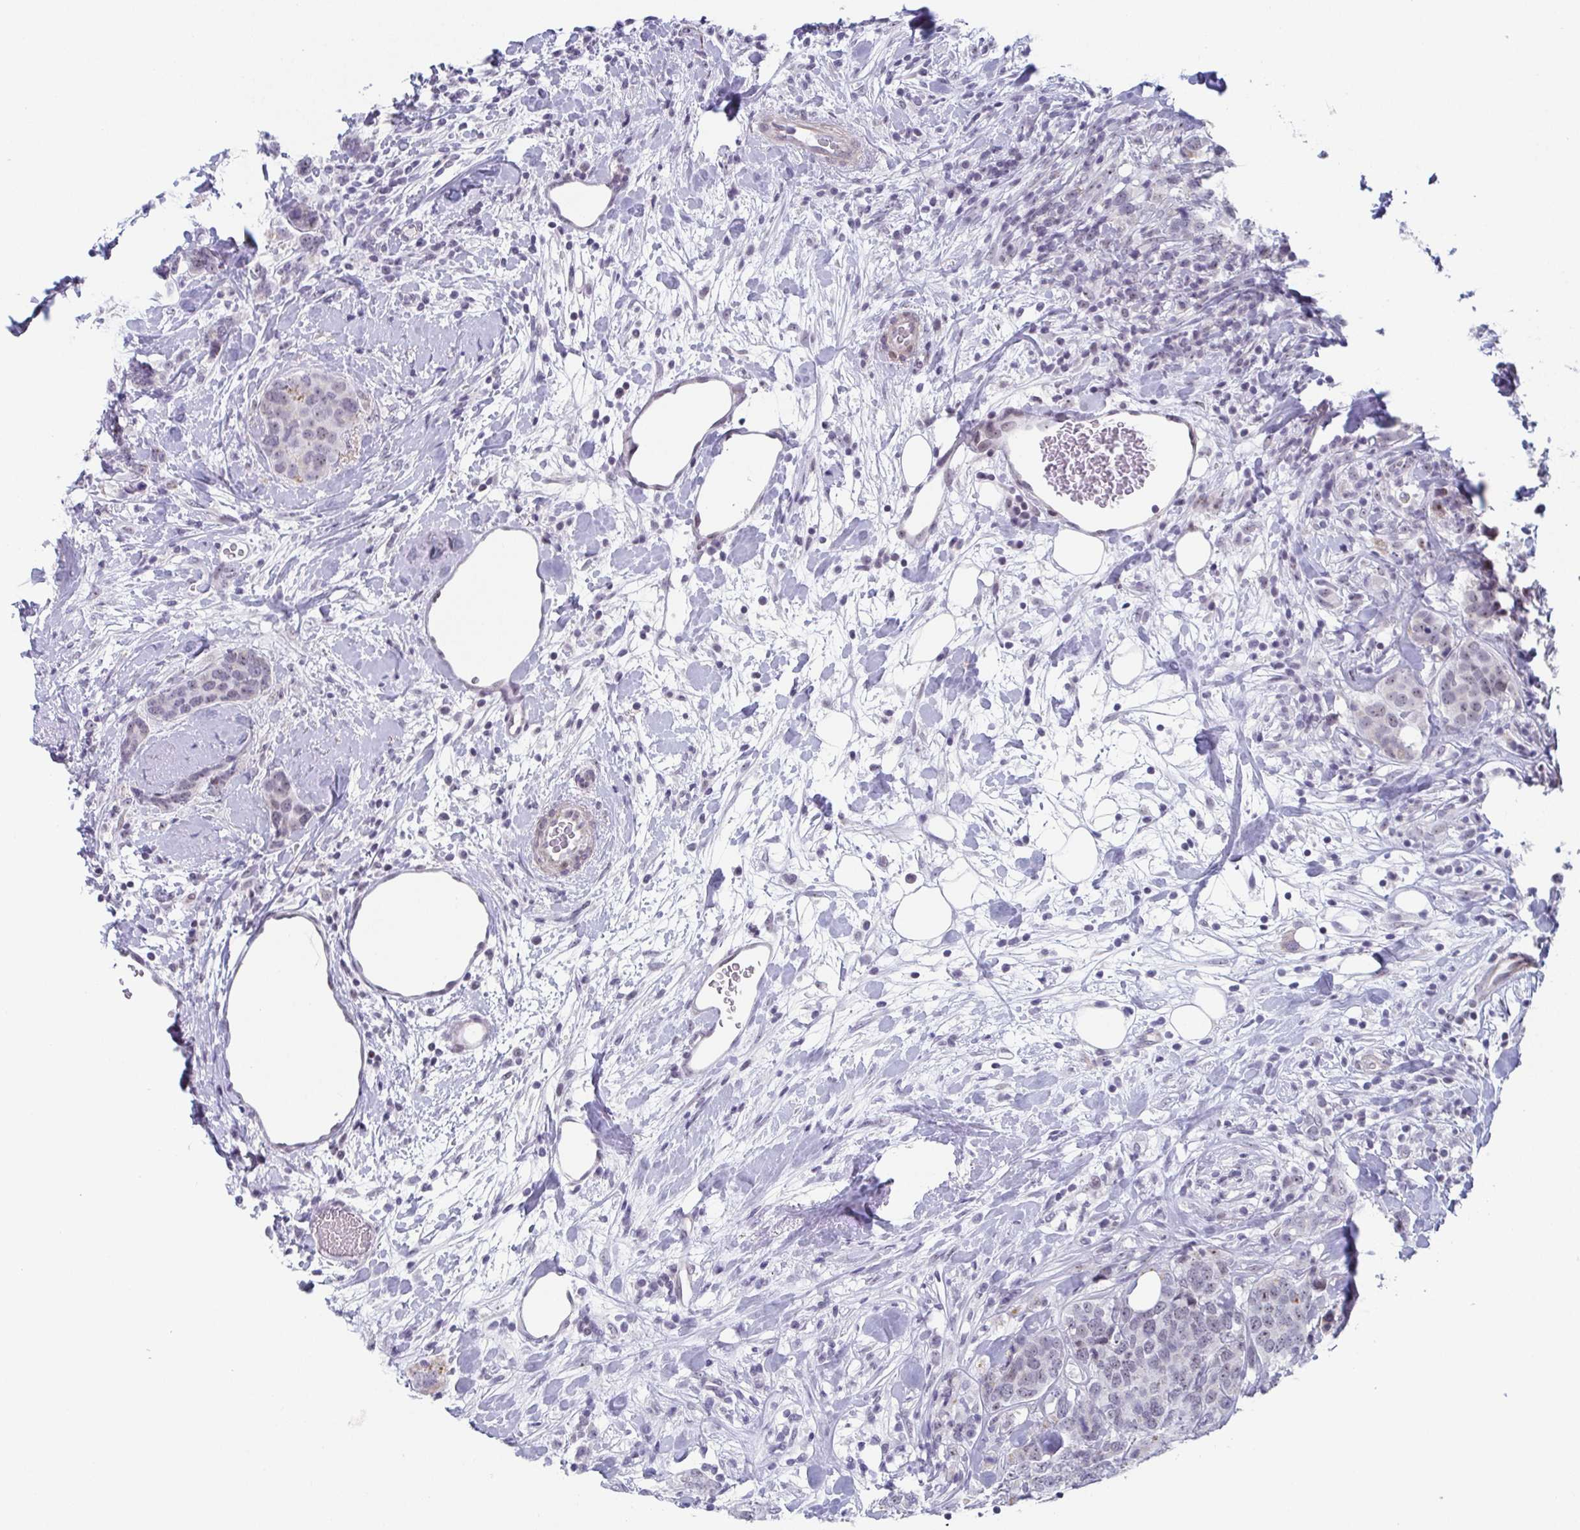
{"staining": {"intensity": "negative", "quantity": "none", "location": "none"}, "tissue": "breast cancer", "cell_type": "Tumor cells", "image_type": "cancer", "snomed": [{"axis": "morphology", "description": "Lobular carcinoma"}, {"axis": "topography", "description": "Breast"}], "caption": "An immunohistochemistry micrograph of breast cancer (lobular carcinoma) is shown. There is no staining in tumor cells of breast cancer (lobular carcinoma).", "gene": "EXOSC7", "patient": {"sex": "female", "age": 59}}